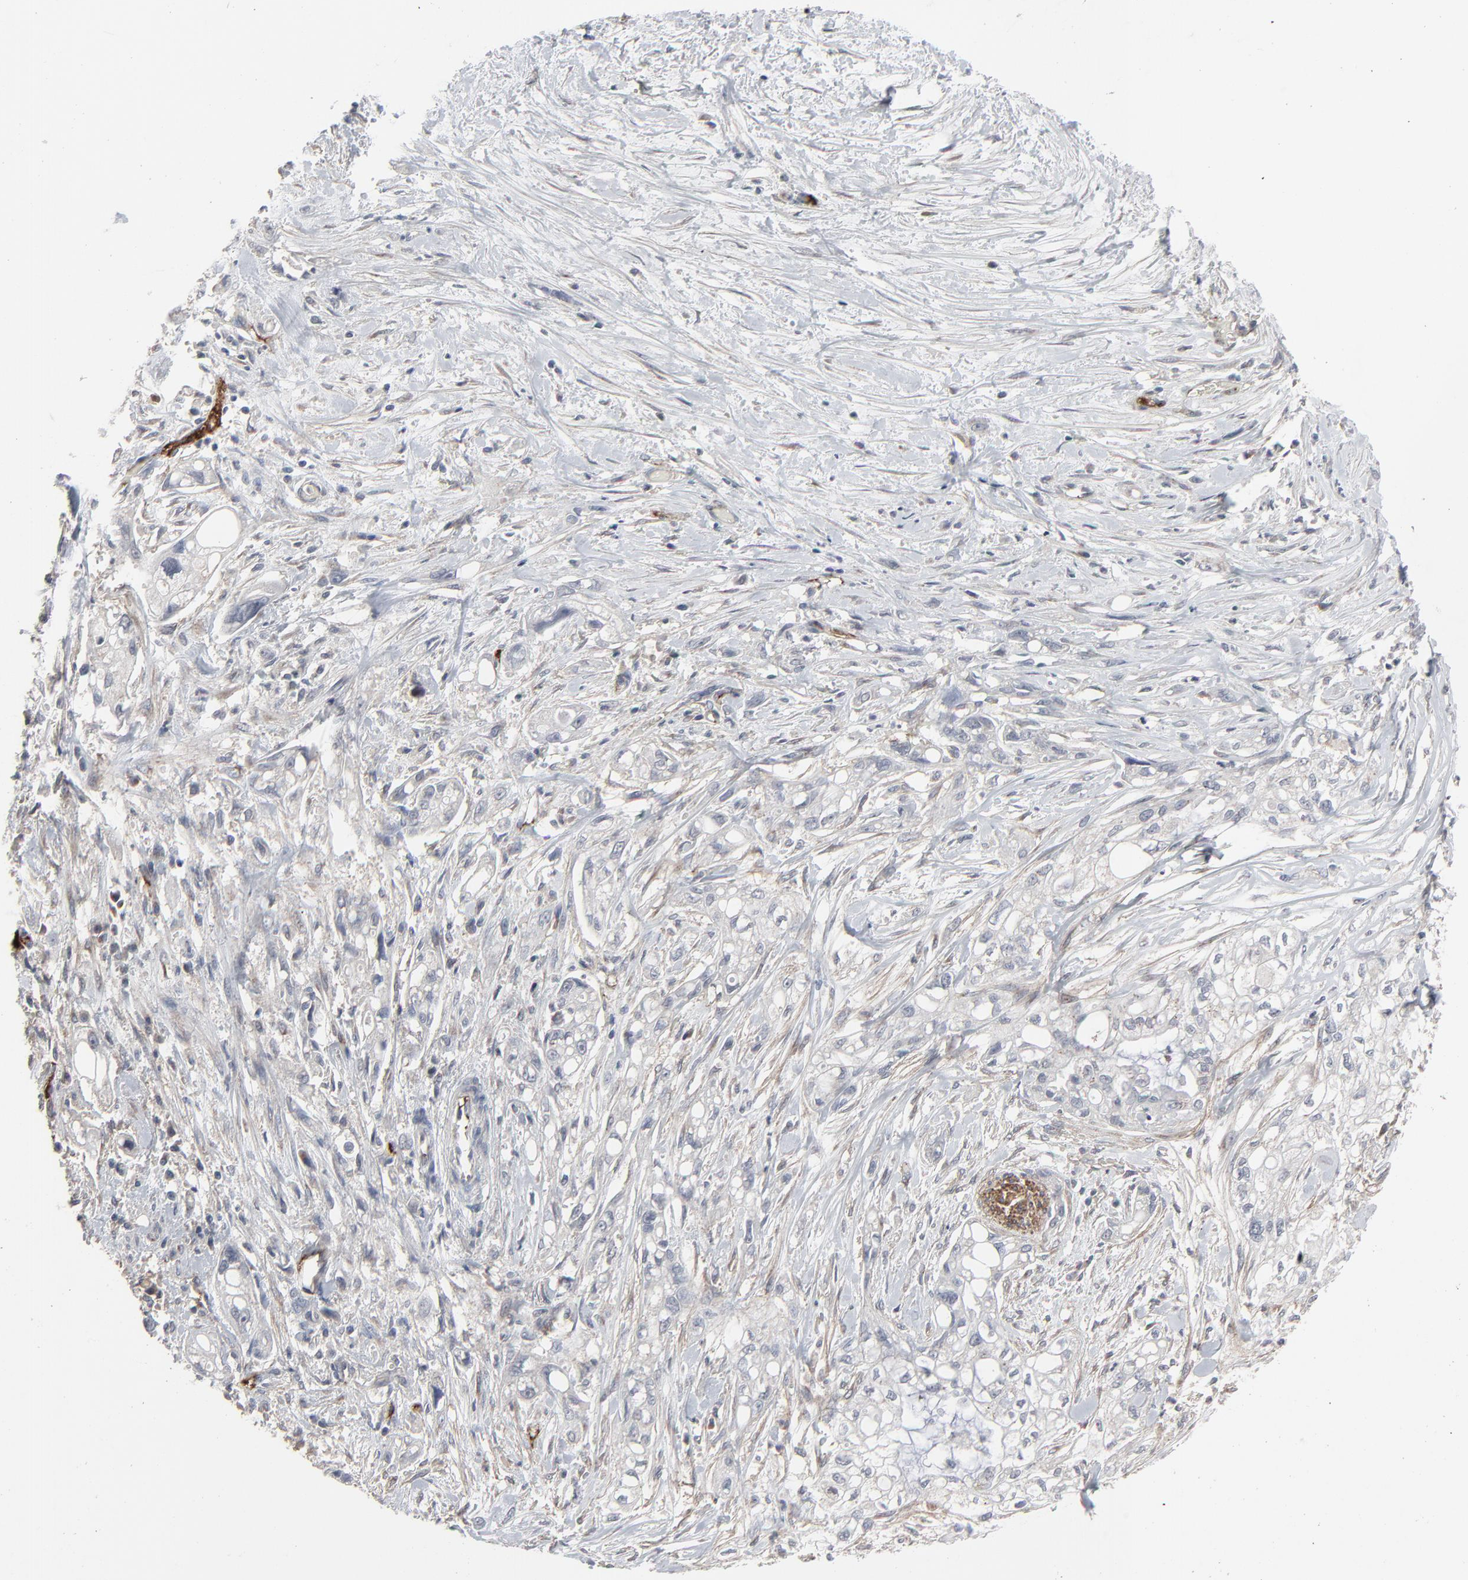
{"staining": {"intensity": "negative", "quantity": "none", "location": "none"}, "tissue": "pancreatic cancer", "cell_type": "Tumor cells", "image_type": "cancer", "snomed": [{"axis": "morphology", "description": "Normal tissue, NOS"}, {"axis": "topography", "description": "Pancreas"}], "caption": "Immunohistochemical staining of human pancreatic cancer shows no significant positivity in tumor cells.", "gene": "JAM3", "patient": {"sex": "male", "age": 42}}